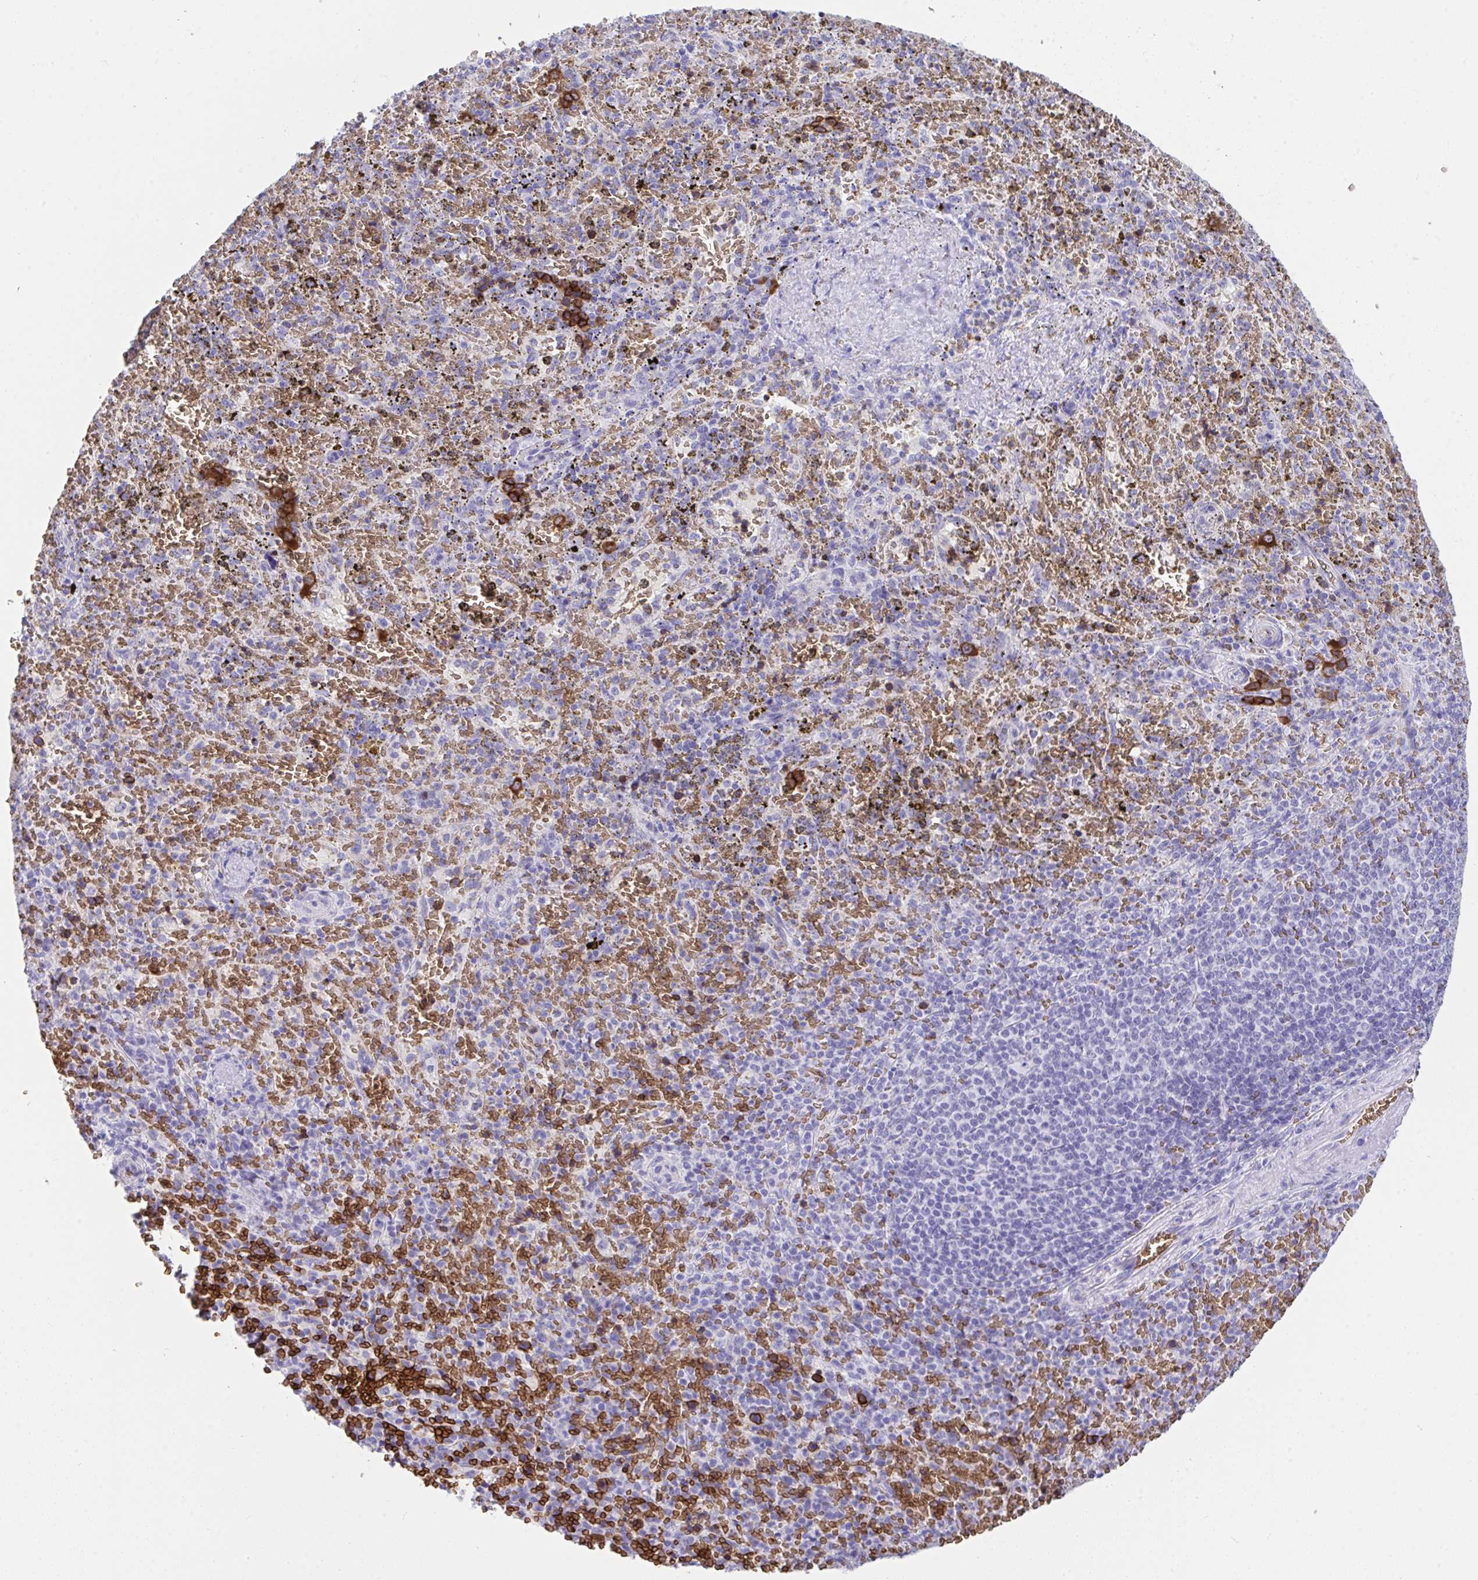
{"staining": {"intensity": "negative", "quantity": "none", "location": "none"}, "tissue": "spleen", "cell_type": "Cells in red pulp", "image_type": "normal", "snomed": [{"axis": "morphology", "description": "Normal tissue, NOS"}, {"axis": "topography", "description": "Spleen"}], "caption": "Unremarkable spleen was stained to show a protein in brown. There is no significant expression in cells in red pulp. (Stains: DAB (3,3'-diaminobenzidine) IHC with hematoxylin counter stain, Microscopy: brightfield microscopy at high magnification).", "gene": "ANK1", "patient": {"sex": "female", "age": 50}}